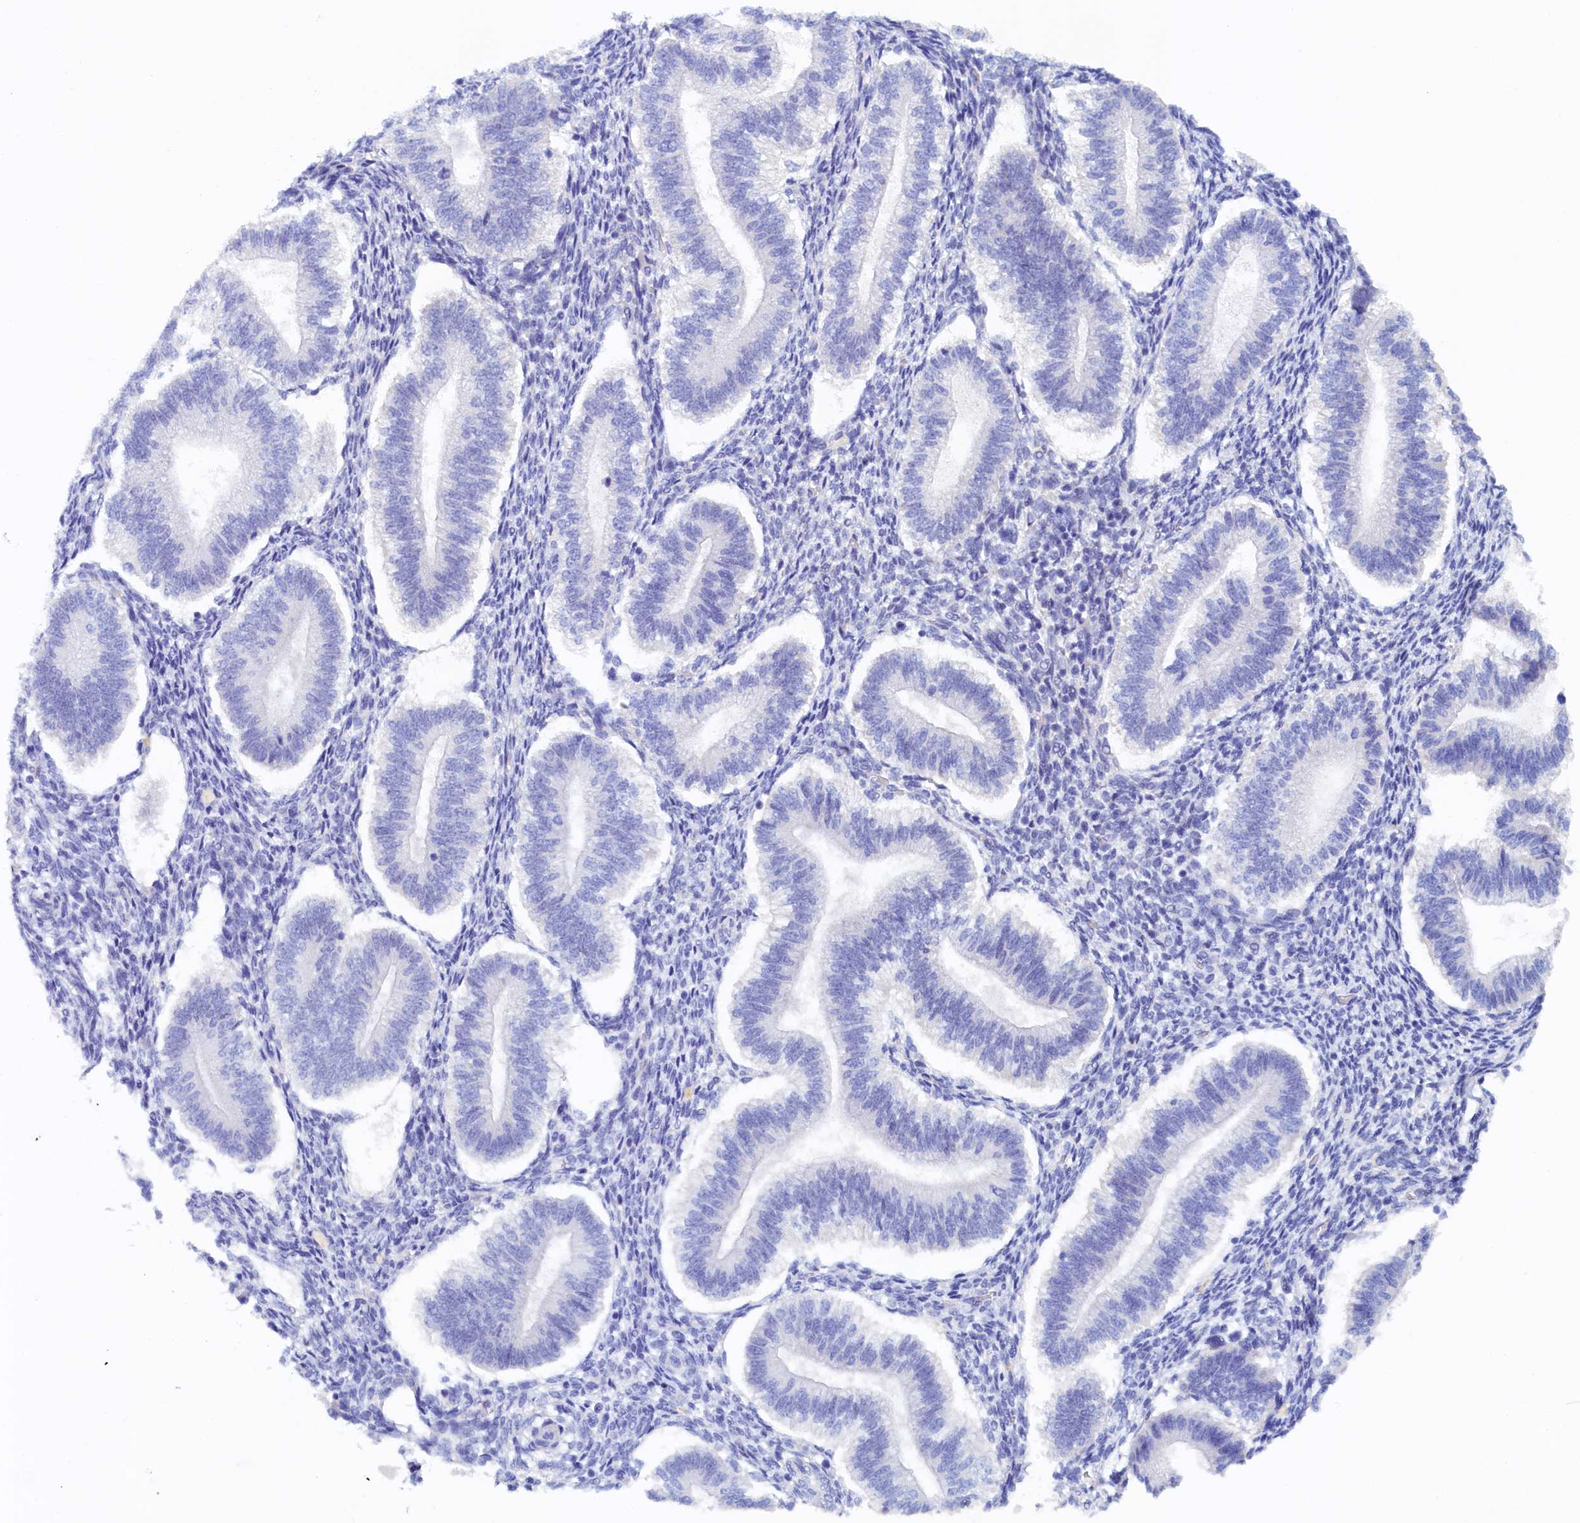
{"staining": {"intensity": "negative", "quantity": "none", "location": "none"}, "tissue": "endometrium", "cell_type": "Cells in endometrial stroma", "image_type": "normal", "snomed": [{"axis": "morphology", "description": "Normal tissue, NOS"}, {"axis": "topography", "description": "Endometrium"}], "caption": "Immunohistochemistry image of unremarkable endometrium stained for a protein (brown), which demonstrates no expression in cells in endometrial stroma. (DAB immunohistochemistry (IHC) with hematoxylin counter stain).", "gene": "DTD1", "patient": {"sex": "female", "age": 25}}